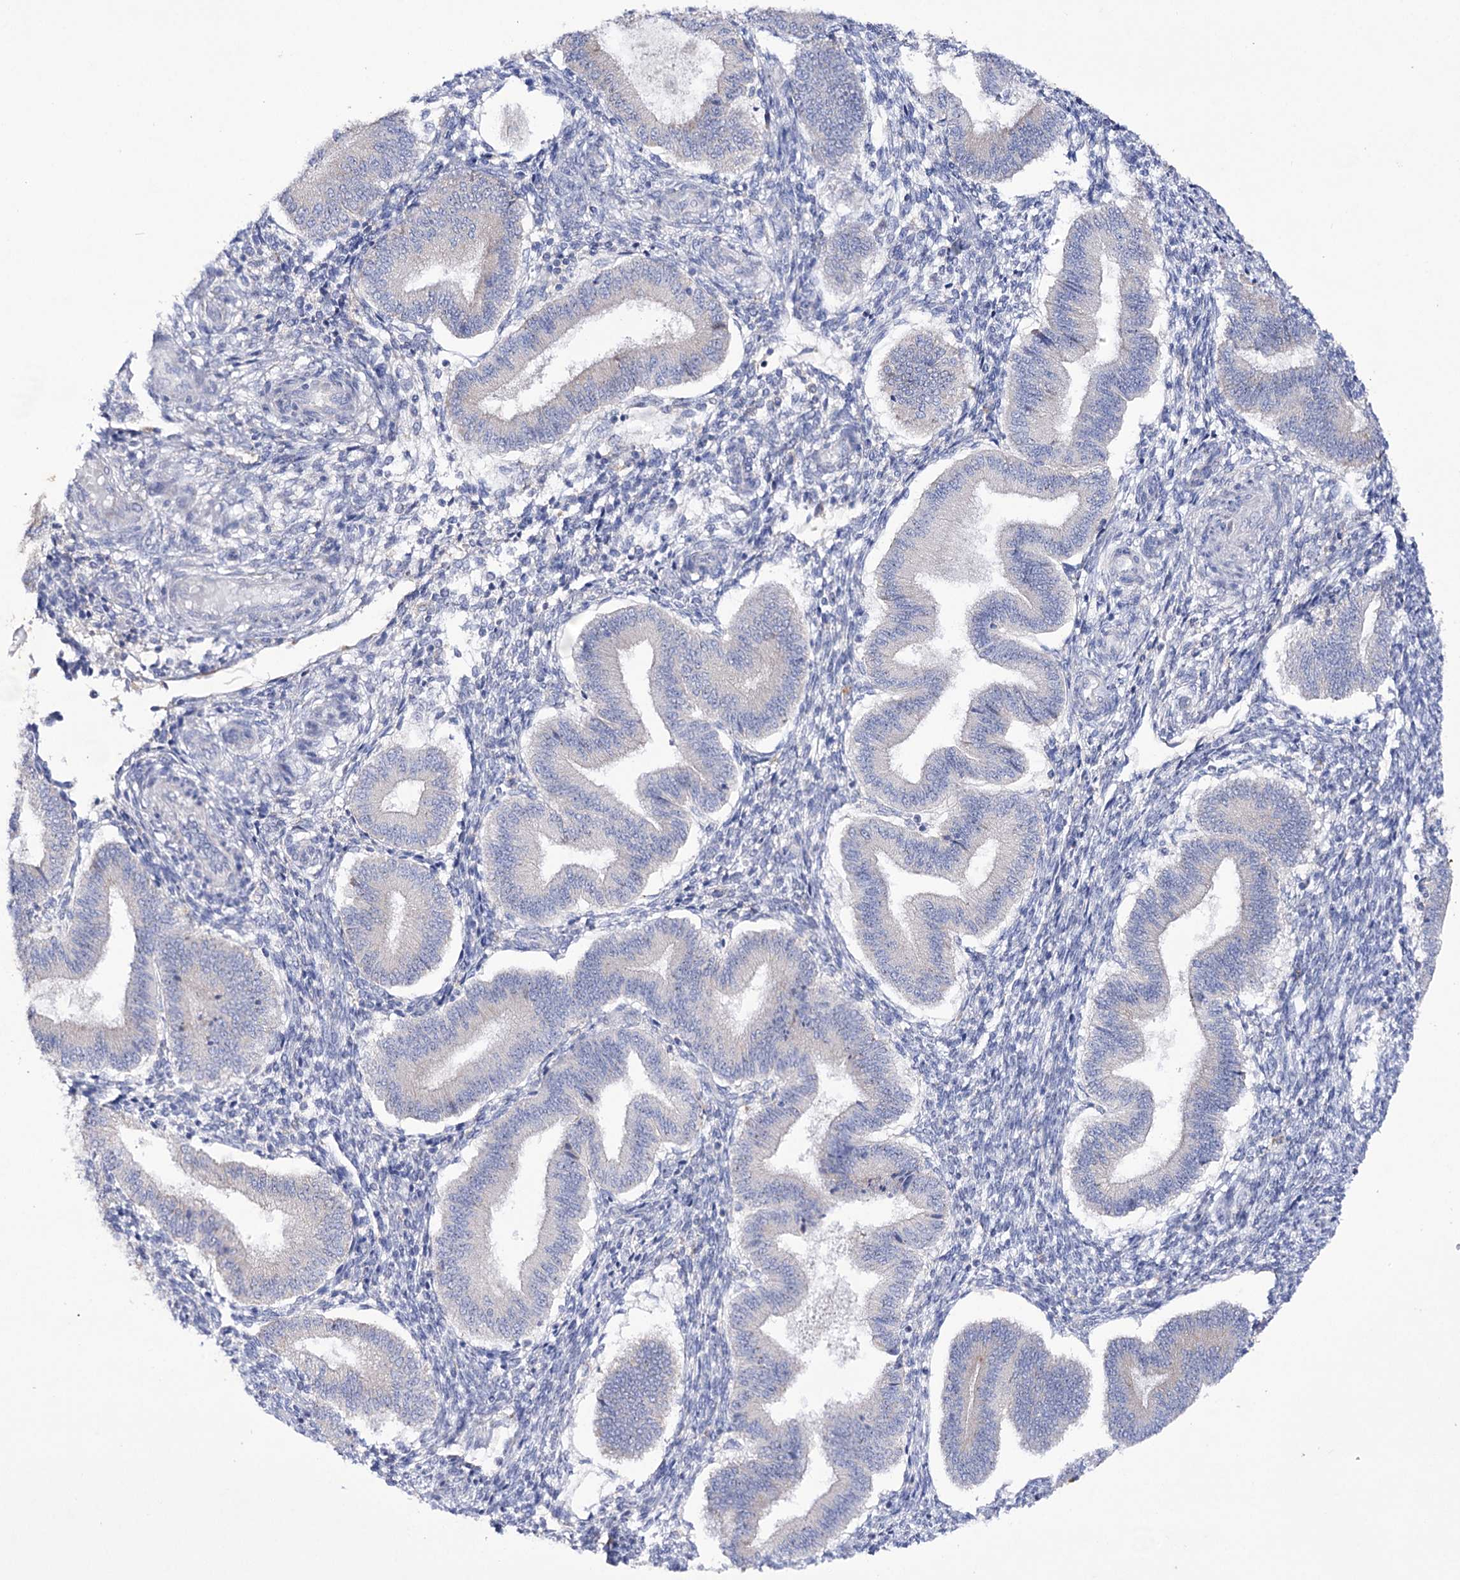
{"staining": {"intensity": "negative", "quantity": "none", "location": "none"}, "tissue": "endometrium", "cell_type": "Cells in endometrial stroma", "image_type": "normal", "snomed": [{"axis": "morphology", "description": "Normal tissue, NOS"}, {"axis": "topography", "description": "Endometrium"}], "caption": "DAB immunohistochemical staining of unremarkable human endometrium displays no significant staining in cells in endometrial stroma. (DAB (3,3'-diaminobenzidine) immunohistochemistry (IHC) visualized using brightfield microscopy, high magnification).", "gene": "NAGLU", "patient": {"sex": "female", "age": 39}}